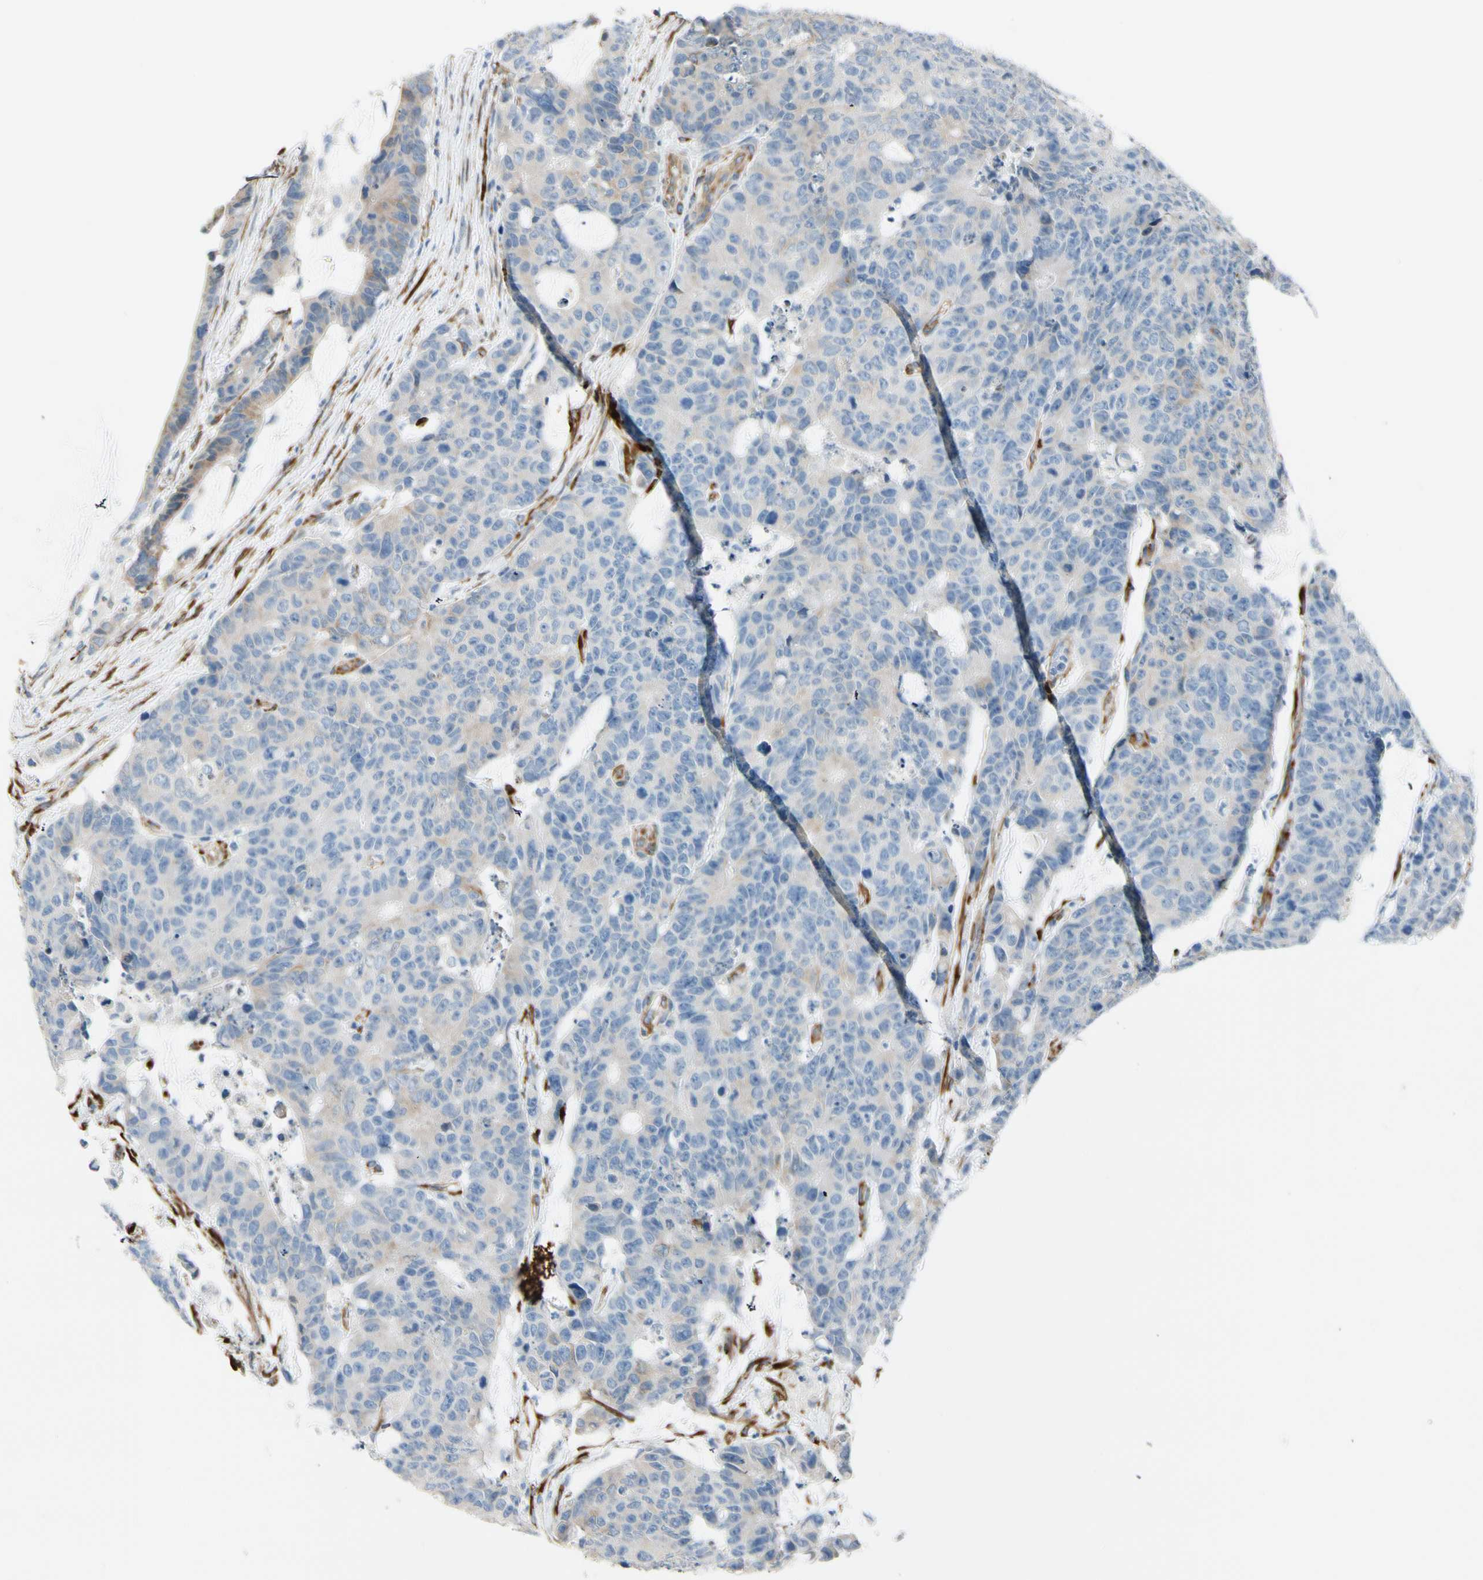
{"staining": {"intensity": "negative", "quantity": "none", "location": "none"}, "tissue": "colorectal cancer", "cell_type": "Tumor cells", "image_type": "cancer", "snomed": [{"axis": "morphology", "description": "Adenocarcinoma, NOS"}, {"axis": "topography", "description": "Colon"}], "caption": "This is a photomicrograph of immunohistochemistry (IHC) staining of adenocarcinoma (colorectal), which shows no staining in tumor cells. (DAB (3,3'-diaminobenzidine) immunohistochemistry (IHC) visualized using brightfield microscopy, high magnification).", "gene": "FKBP7", "patient": {"sex": "female", "age": 86}}